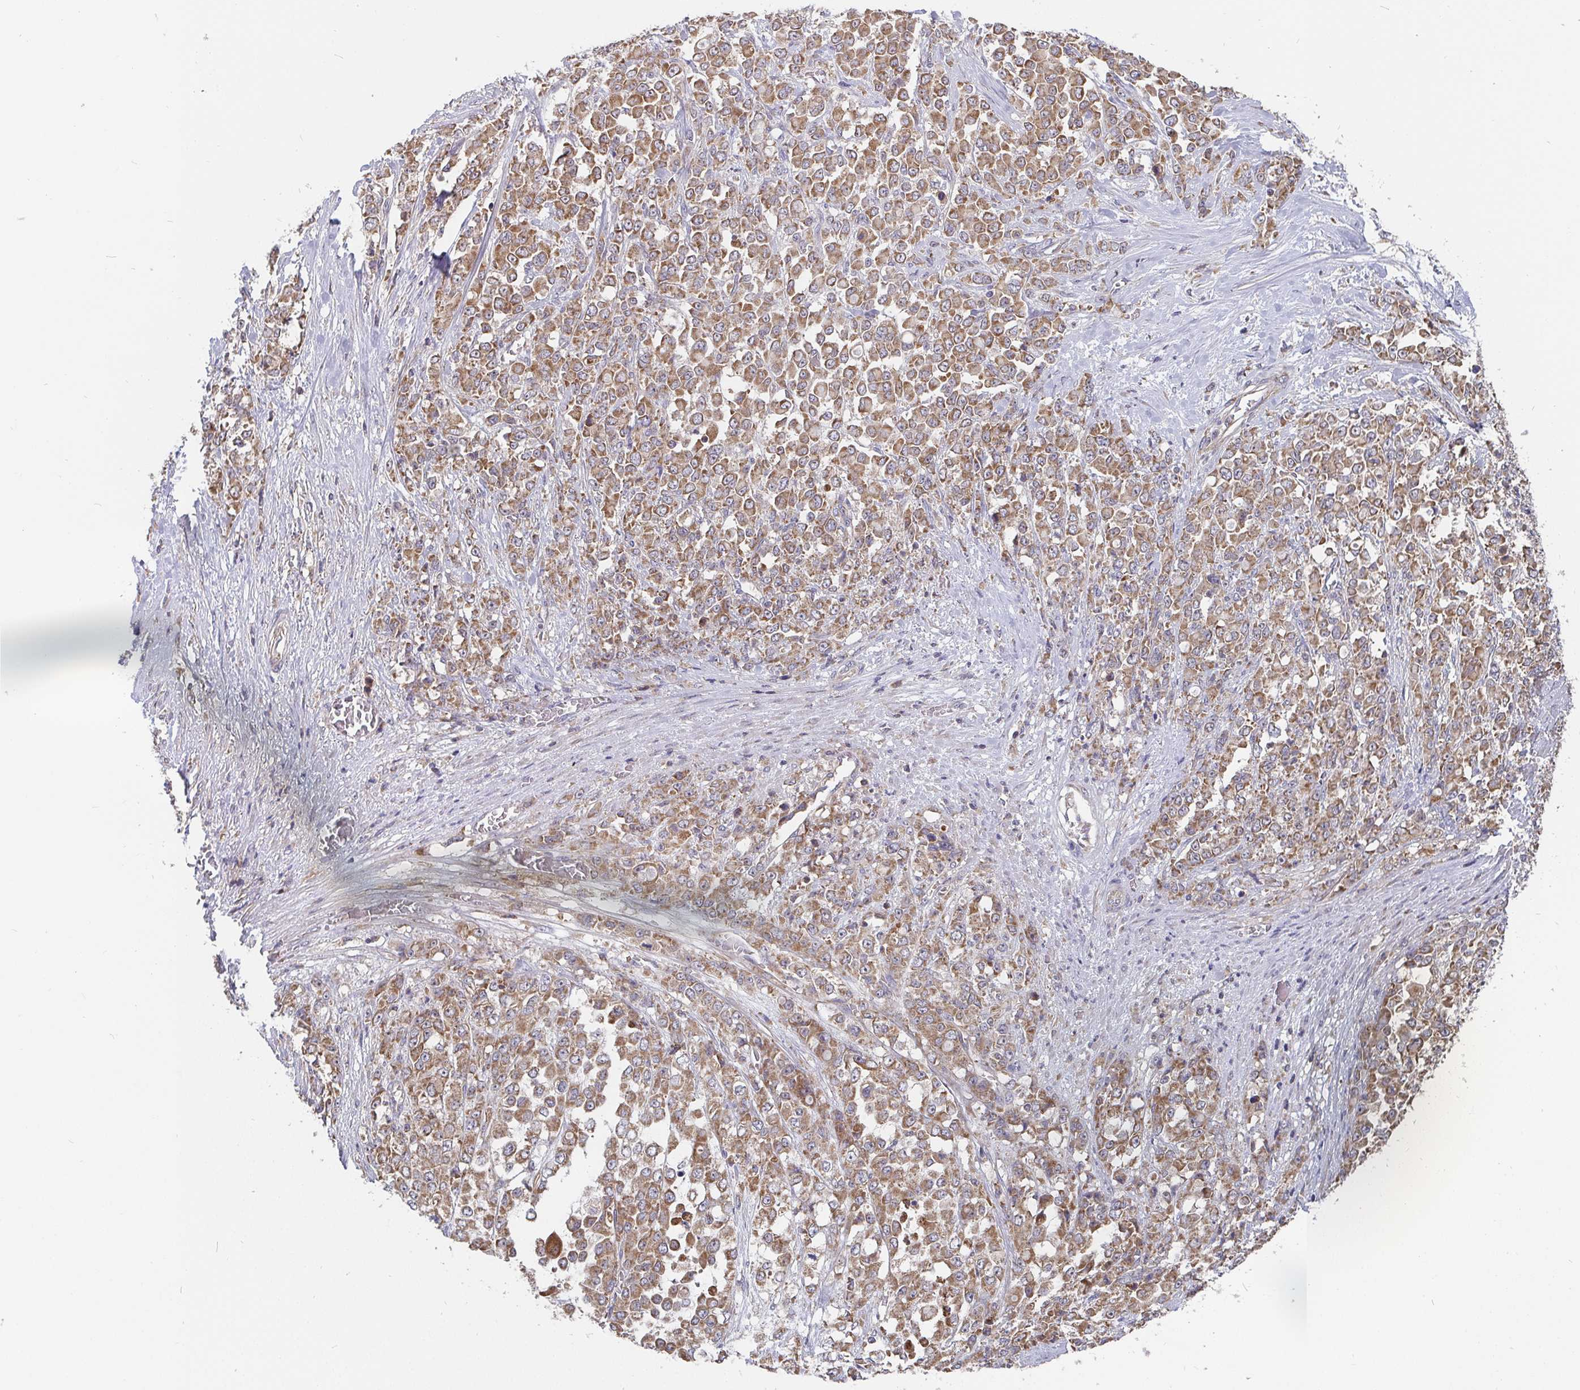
{"staining": {"intensity": "moderate", "quantity": ">75%", "location": "cytoplasmic/membranous"}, "tissue": "stomach cancer", "cell_type": "Tumor cells", "image_type": "cancer", "snomed": [{"axis": "morphology", "description": "Adenocarcinoma, NOS"}, {"axis": "topography", "description": "Stomach"}], "caption": "An image of human stomach cancer (adenocarcinoma) stained for a protein displays moderate cytoplasmic/membranous brown staining in tumor cells.", "gene": "PDF", "patient": {"sex": "female", "age": 76}}